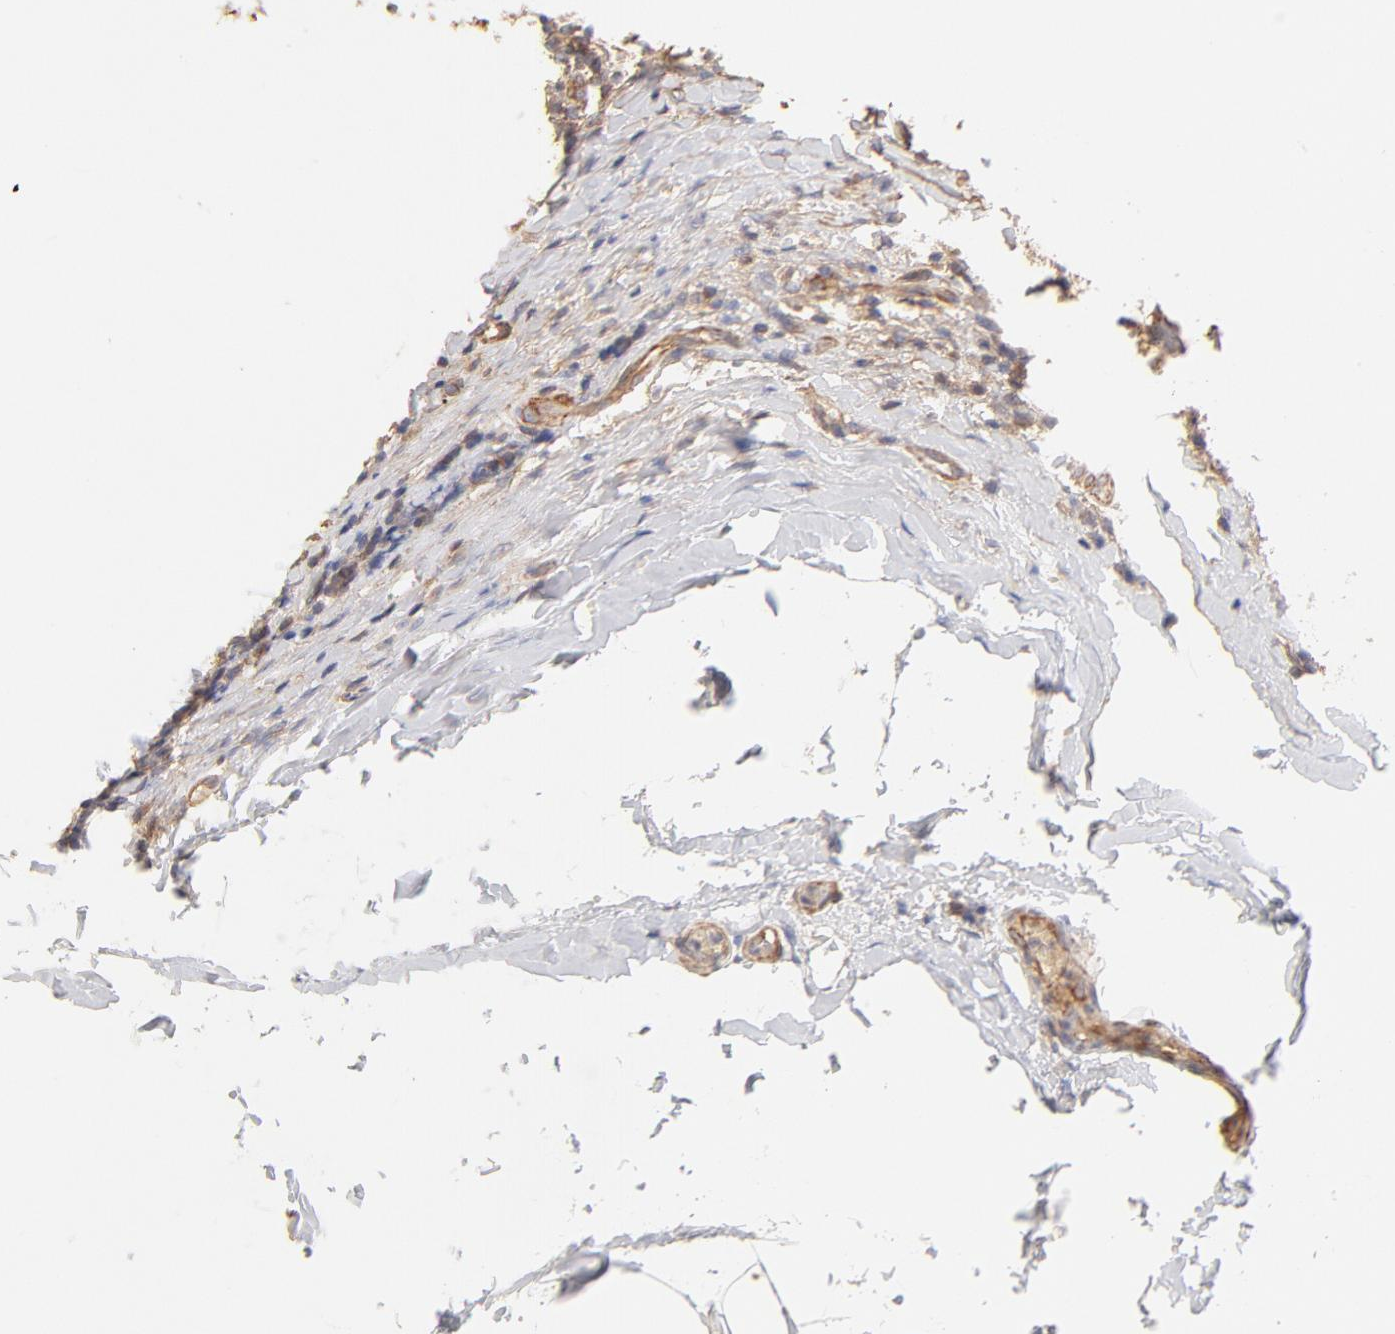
{"staining": {"intensity": "negative", "quantity": "none", "location": "none"}, "tissue": "lymph node", "cell_type": "Germinal center cells", "image_type": "normal", "snomed": [{"axis": "morphology", "description": "Normal tissue, NOS"}, {"axis": "morphology", "description": "Inflammation, NOS"}, {"axis": "topography", "description": "Lymph node"}], "caption": "A high-resolution photomicrograph shows immunohistochemistry staining of benign lymph node, which displays no significant positivity in germinal center cells. The staining was performed using DAB to visualize the protein expression in brown, while the nuclei were stained in blue with hematoxylin (Magnification: 20x).", "gene": "LDLRAP1", "patient": {"sex": "male", "age": 46}}